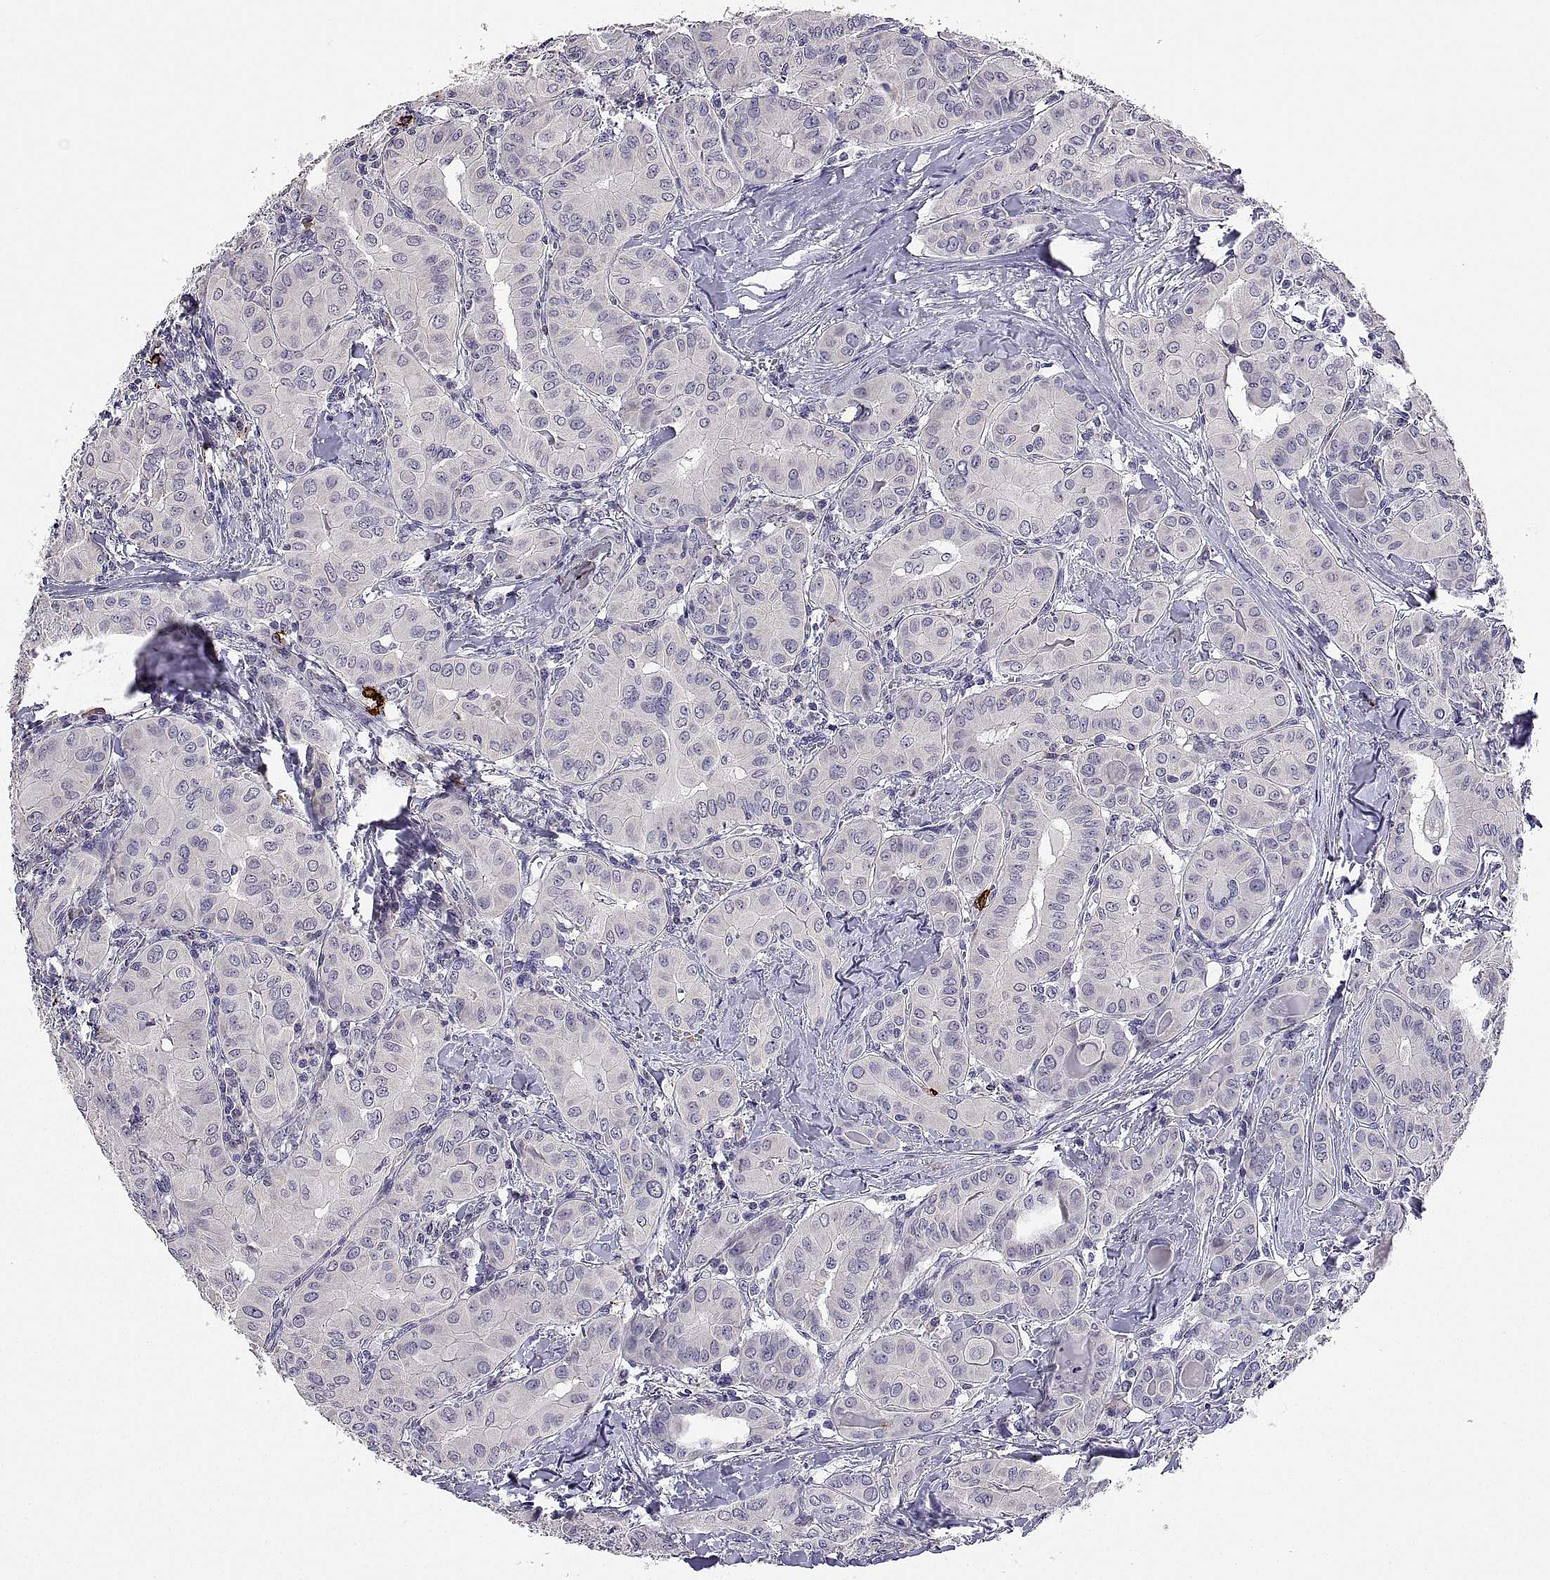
{"staining": {"intensity": "negative", "quantity": "none", "location": "none"}, "tissue": "thyroid cancer", "cell_type": "Tumor cells", "image_type": "cancer", "snomed": [{"axis": "morphology", "description": "Papillary adenocarcinoma, NOS"}, {"axis": "topography", "description": "Thyroid gland"}], "caption": "An IHC image of papillary adenocarcinoma (thyroid) is shown. There is no staining in tumor cells of papillary adenocarcinoma (thyroid). (DAB immunohistochemistry (IHC) with hematoxylin counter stain).", "gene": "MS4A1", "patient": {"sex": "female", "age": 37}}